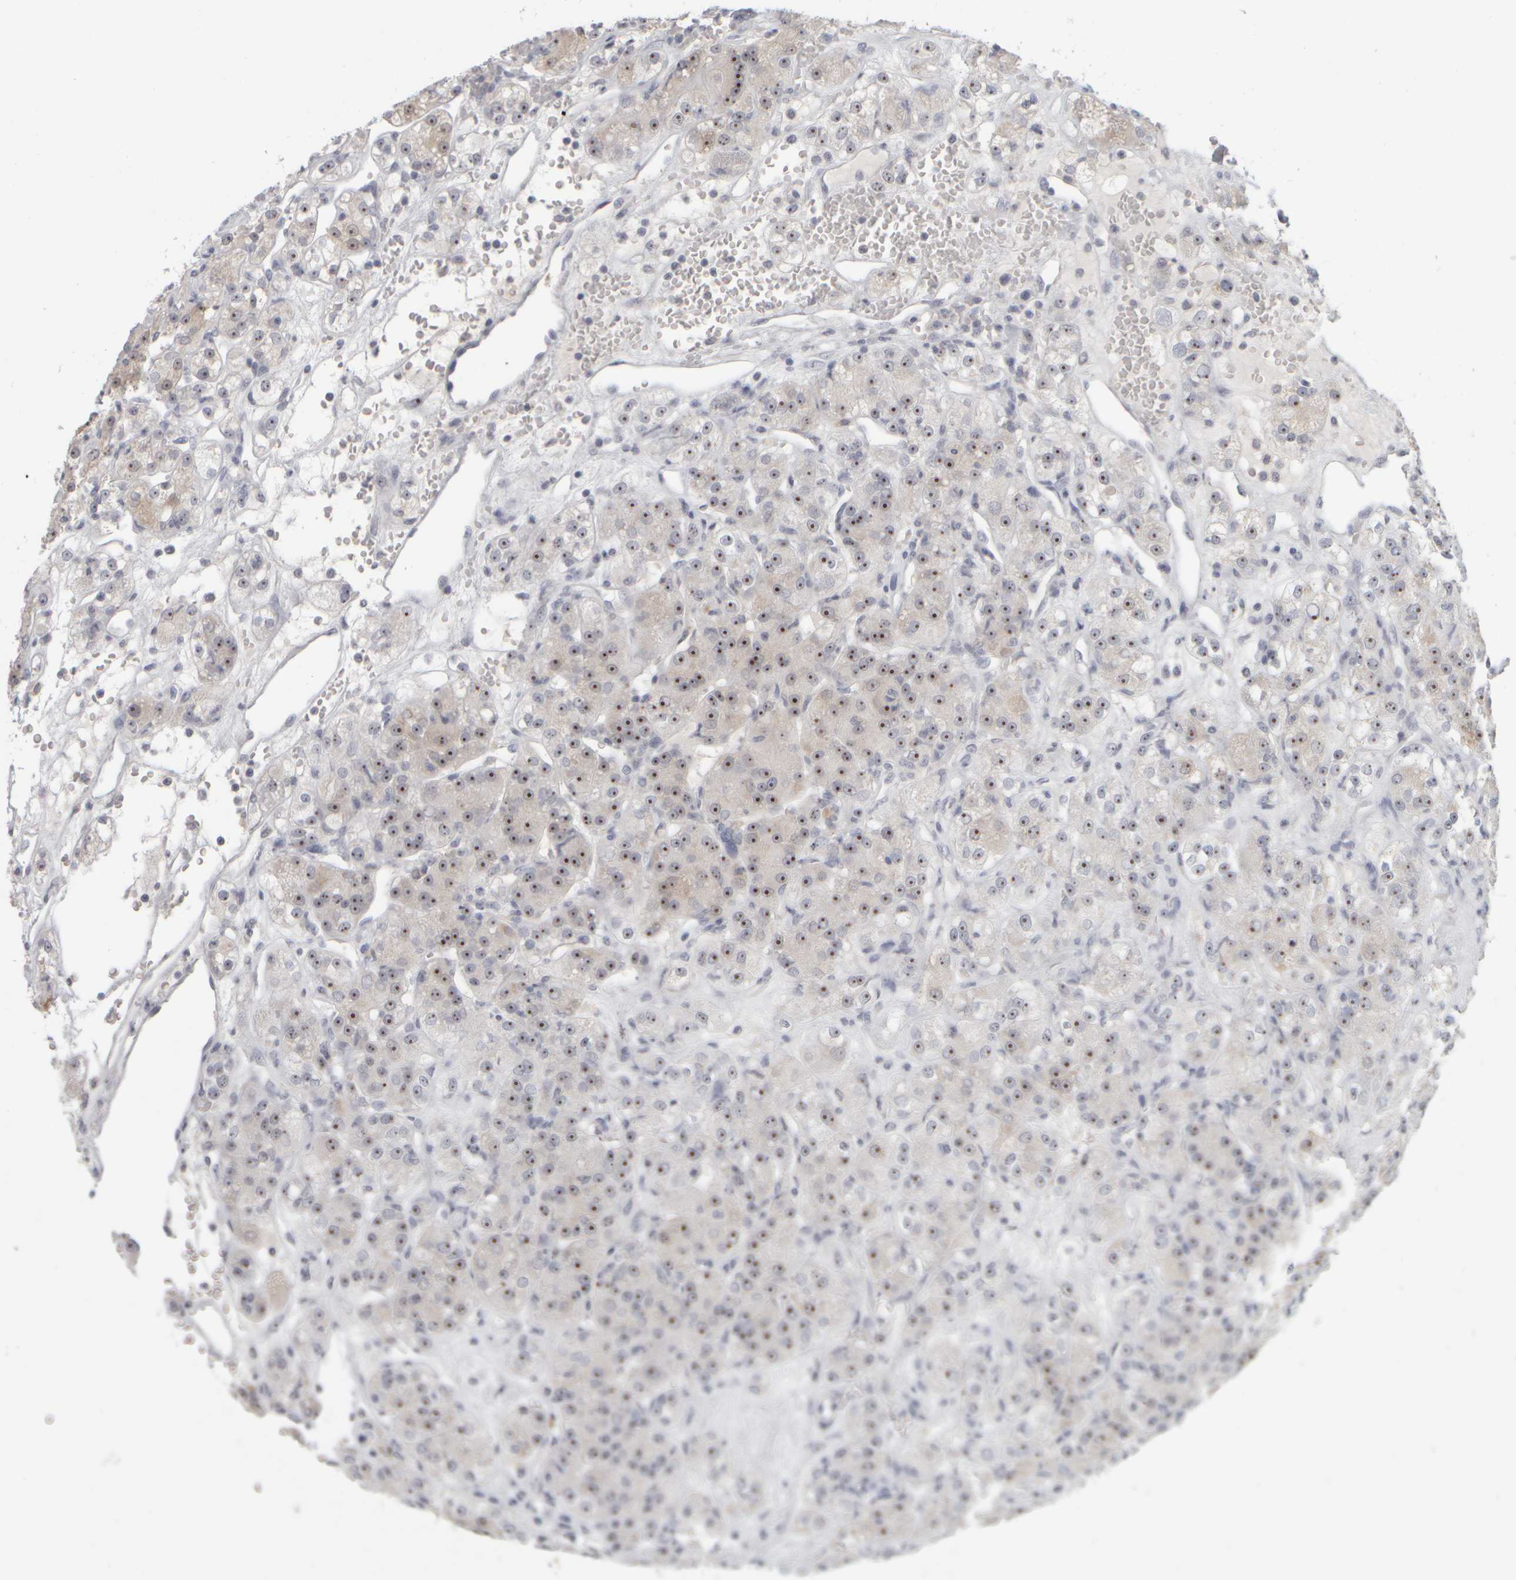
{"staining": {"intensity": "strong", "quantity": ">75%", "location": "nuclear"}, "tissue": "renal cancer", "cell_type": "Tumor cells", "image_type": "cancer", "snomed": [{"axis": "morphology", "description": "Normal tissue, NOS"}, {"axis": "morphology", "description": "Adenocarcinoma, NOS"}, {"axis": "topography", "description": "Kidney"}], "caption": "IHC (DAB) staining of adenocarcinoma (renal) exhibits strong nuclear protein expression in approximately >75% of tumor cells. The staining is performed using DAB (3,3'-diaminobenzidine) brown chromogen to label protein expression. The nuclei are counter-stained blue using hematoxylin.", "gene": "DCXR", "patient": {"sex": "male", "age": 61}}